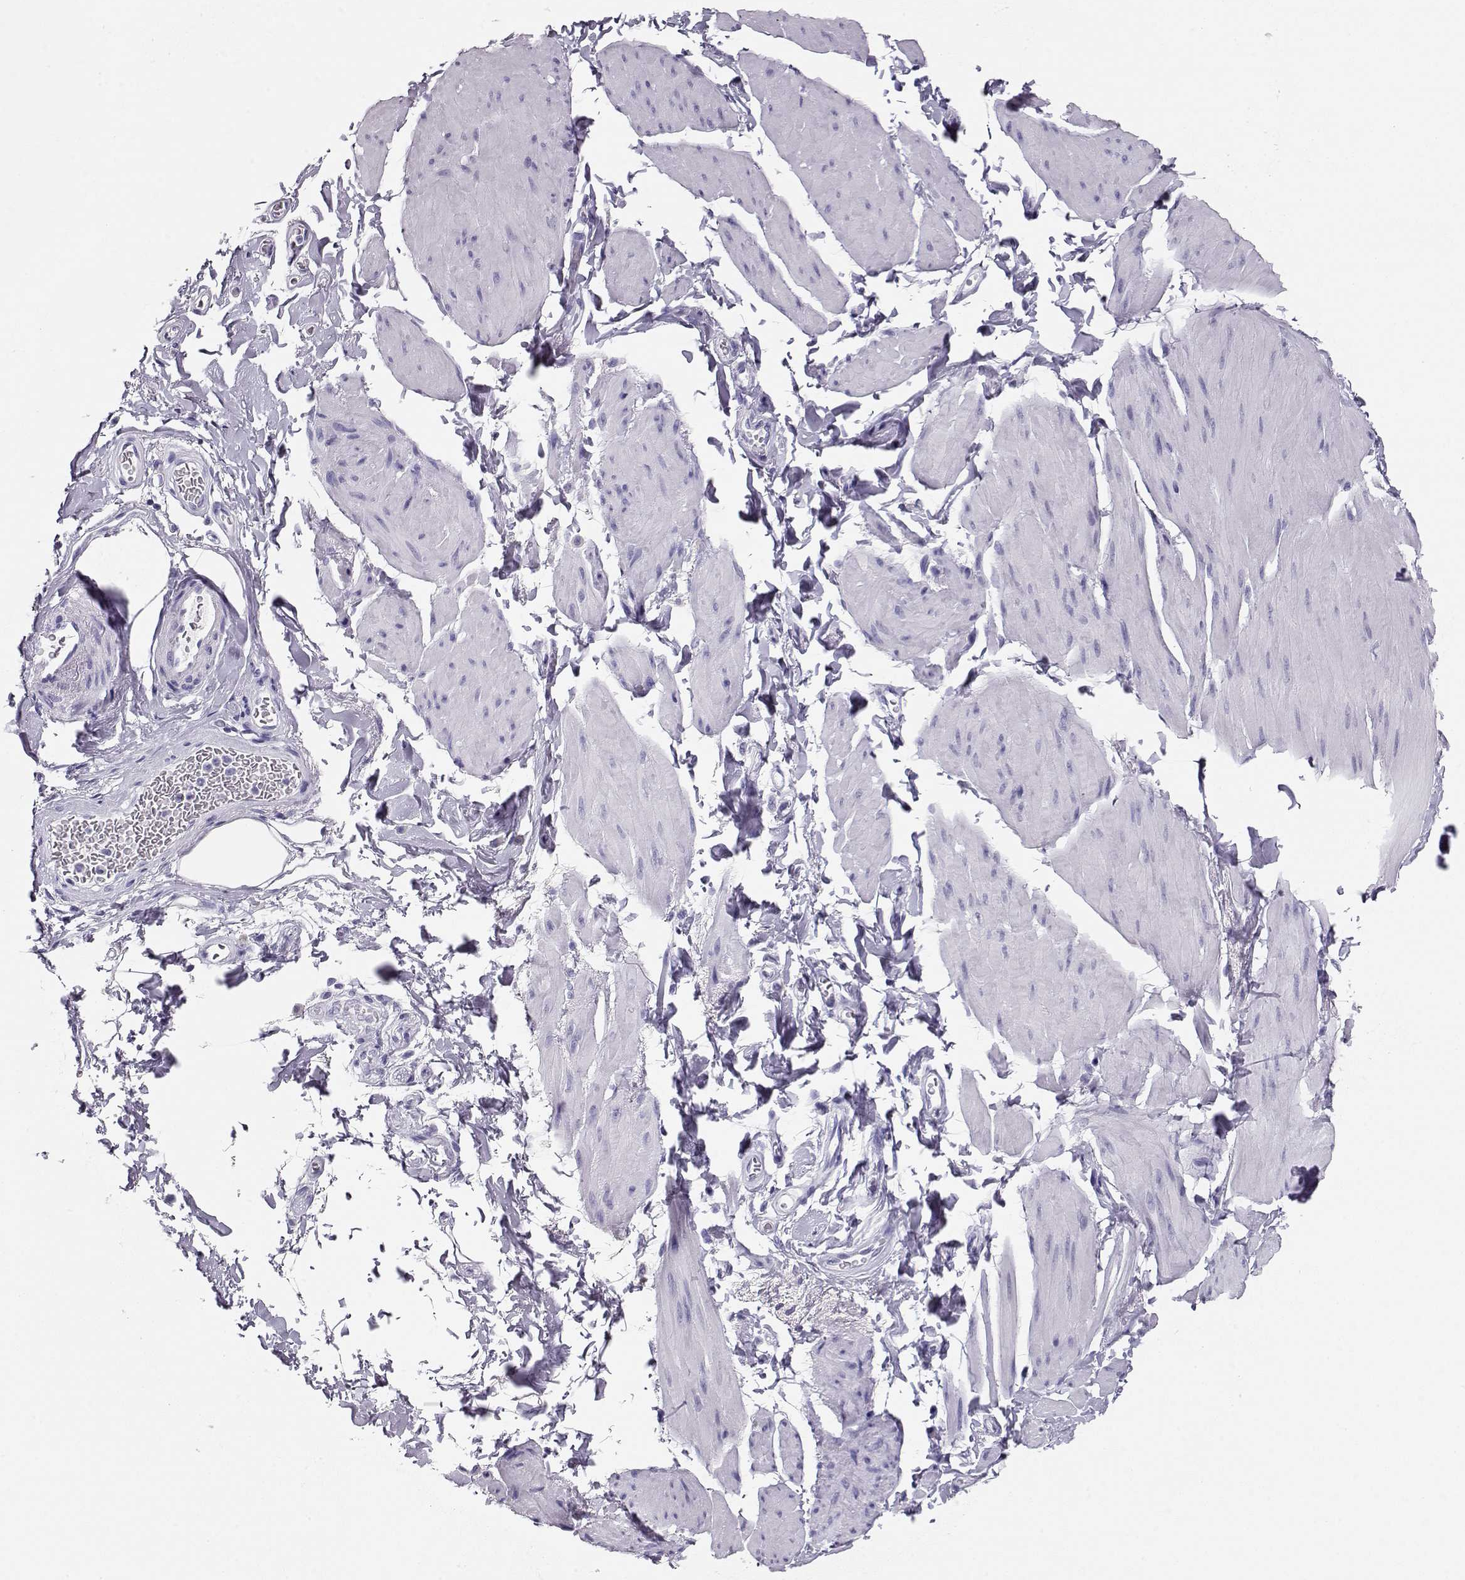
{"staining": {"intensity": "negative", "quantity": "none", "location": "none"}, "tissue": "smooth muscle", "cell_type": "Smooth muscle cells", "image_type": "normal", "snomed": [{"axis": "morphology", "description": "Normal tissue, NOS"}, {"axis": "topography", "description": "Adipose tissue"}, {"axis": "topography", "description": "Smooth muscle"}, {"axis": "topography", "description": "Peripheral nerve tissue"}], "caption": "A histopathology image of human smooth muscle is negative for staining in smooth muscle cells. The staining was performed using DAB to visualize the protein expression in brown, while the nuclei were stained in blue with hematoxylin (Magnification: 20x).", "gene": "MAGEC1", "patient": {"sex": "male", "age": 83}}